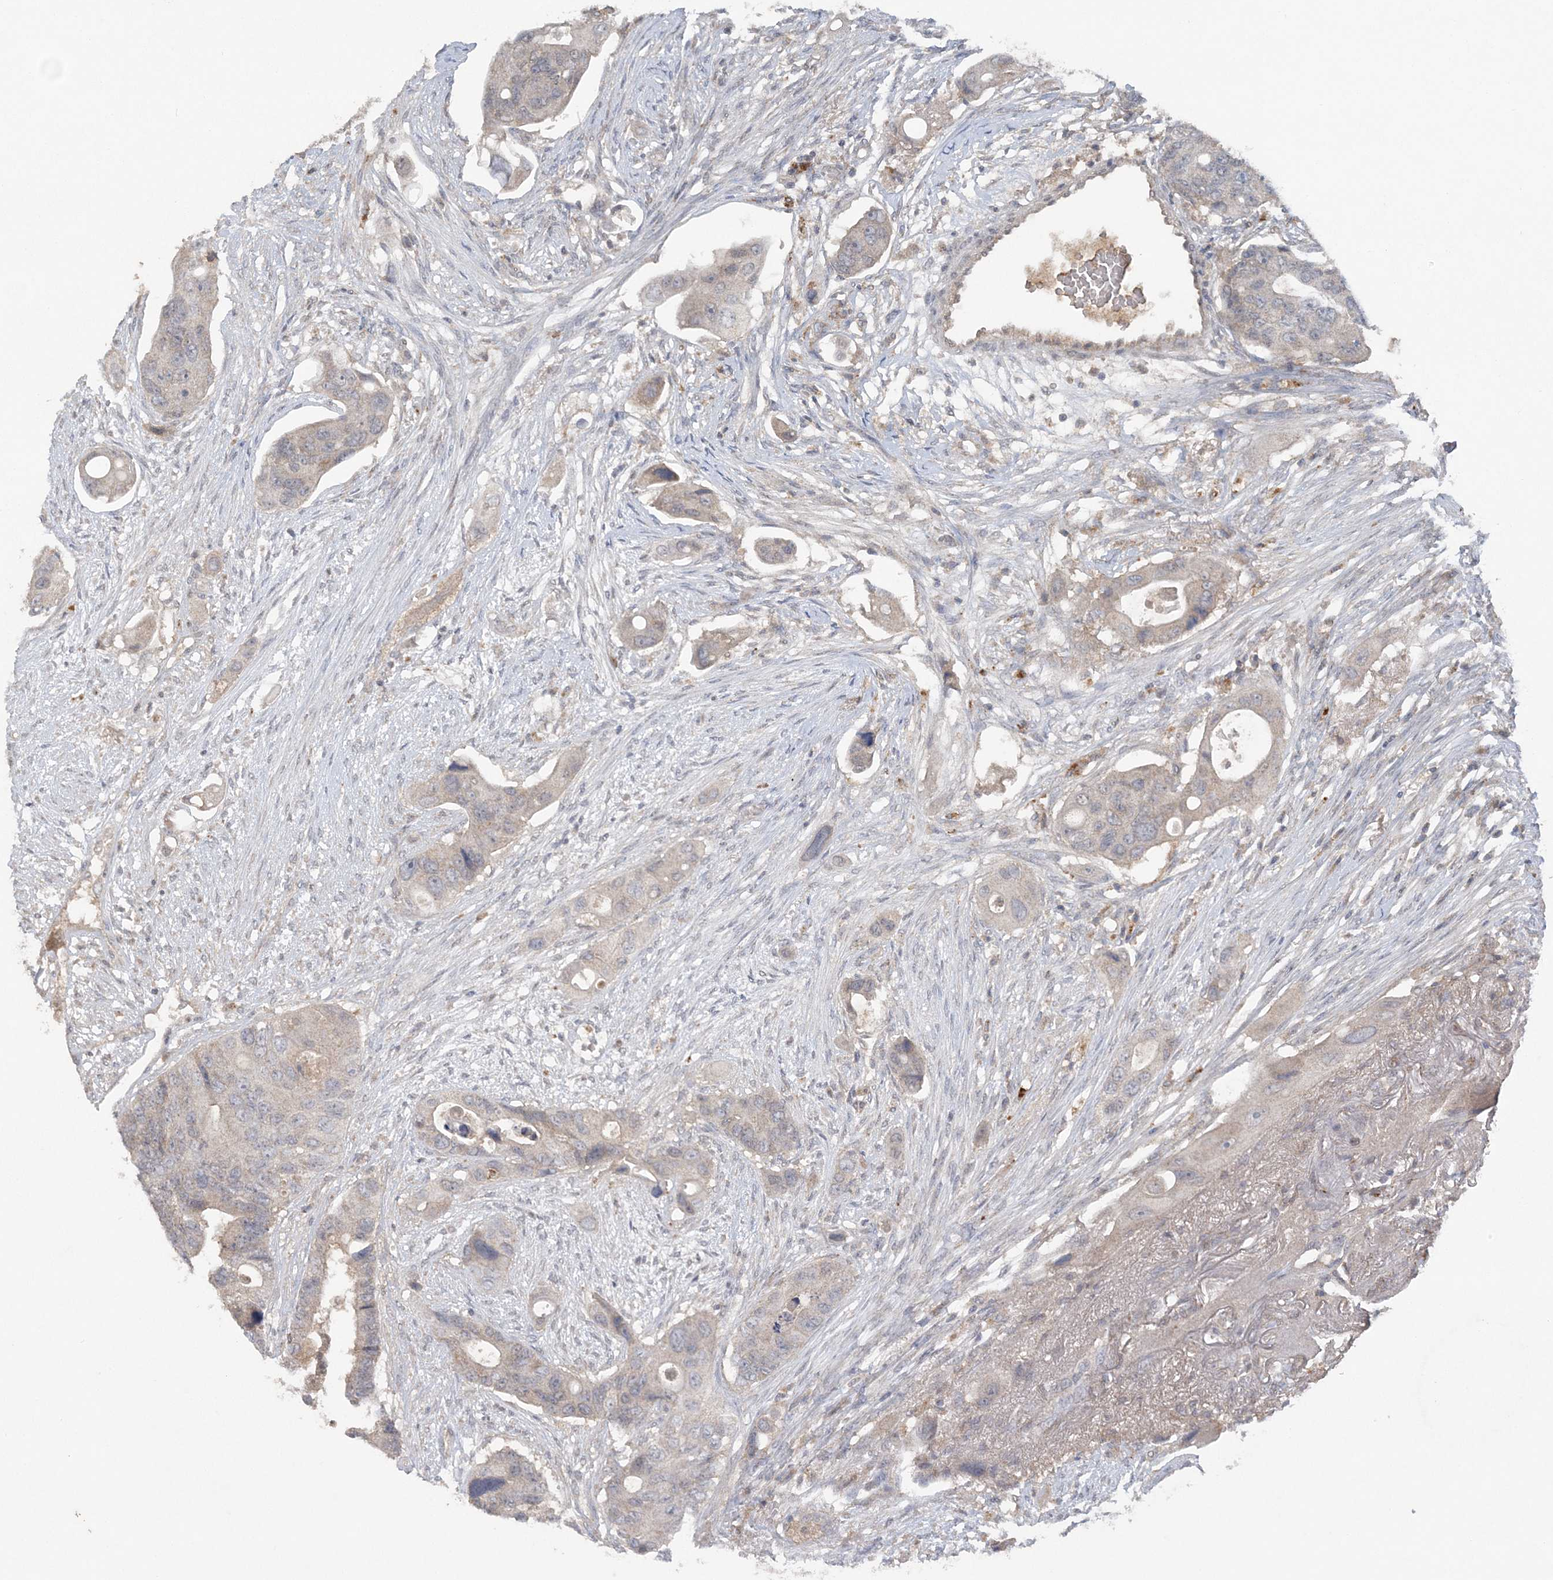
{"staining": {"intensity": "weak", "quantity": "<25%", "location": "cytoplasmic/membranous"}, "tissue": "colorectal cancer", "cell_type": "Tumor cells", "image_type": "cancer", "snomed": [{"axis": "morphology", "description": "Adenocarcinoma, NOS"}, {"axis": "topography", "description": "Colon"}], "caption": "IHC micrograph of colorectal cancer (adenocarcinoma) stained for a protein (brown), which displays no positivity in tumor cells. Nuclei are stained in blue.", "gene": "C1RL", "patient": {"sex": "female", "age": 57}}